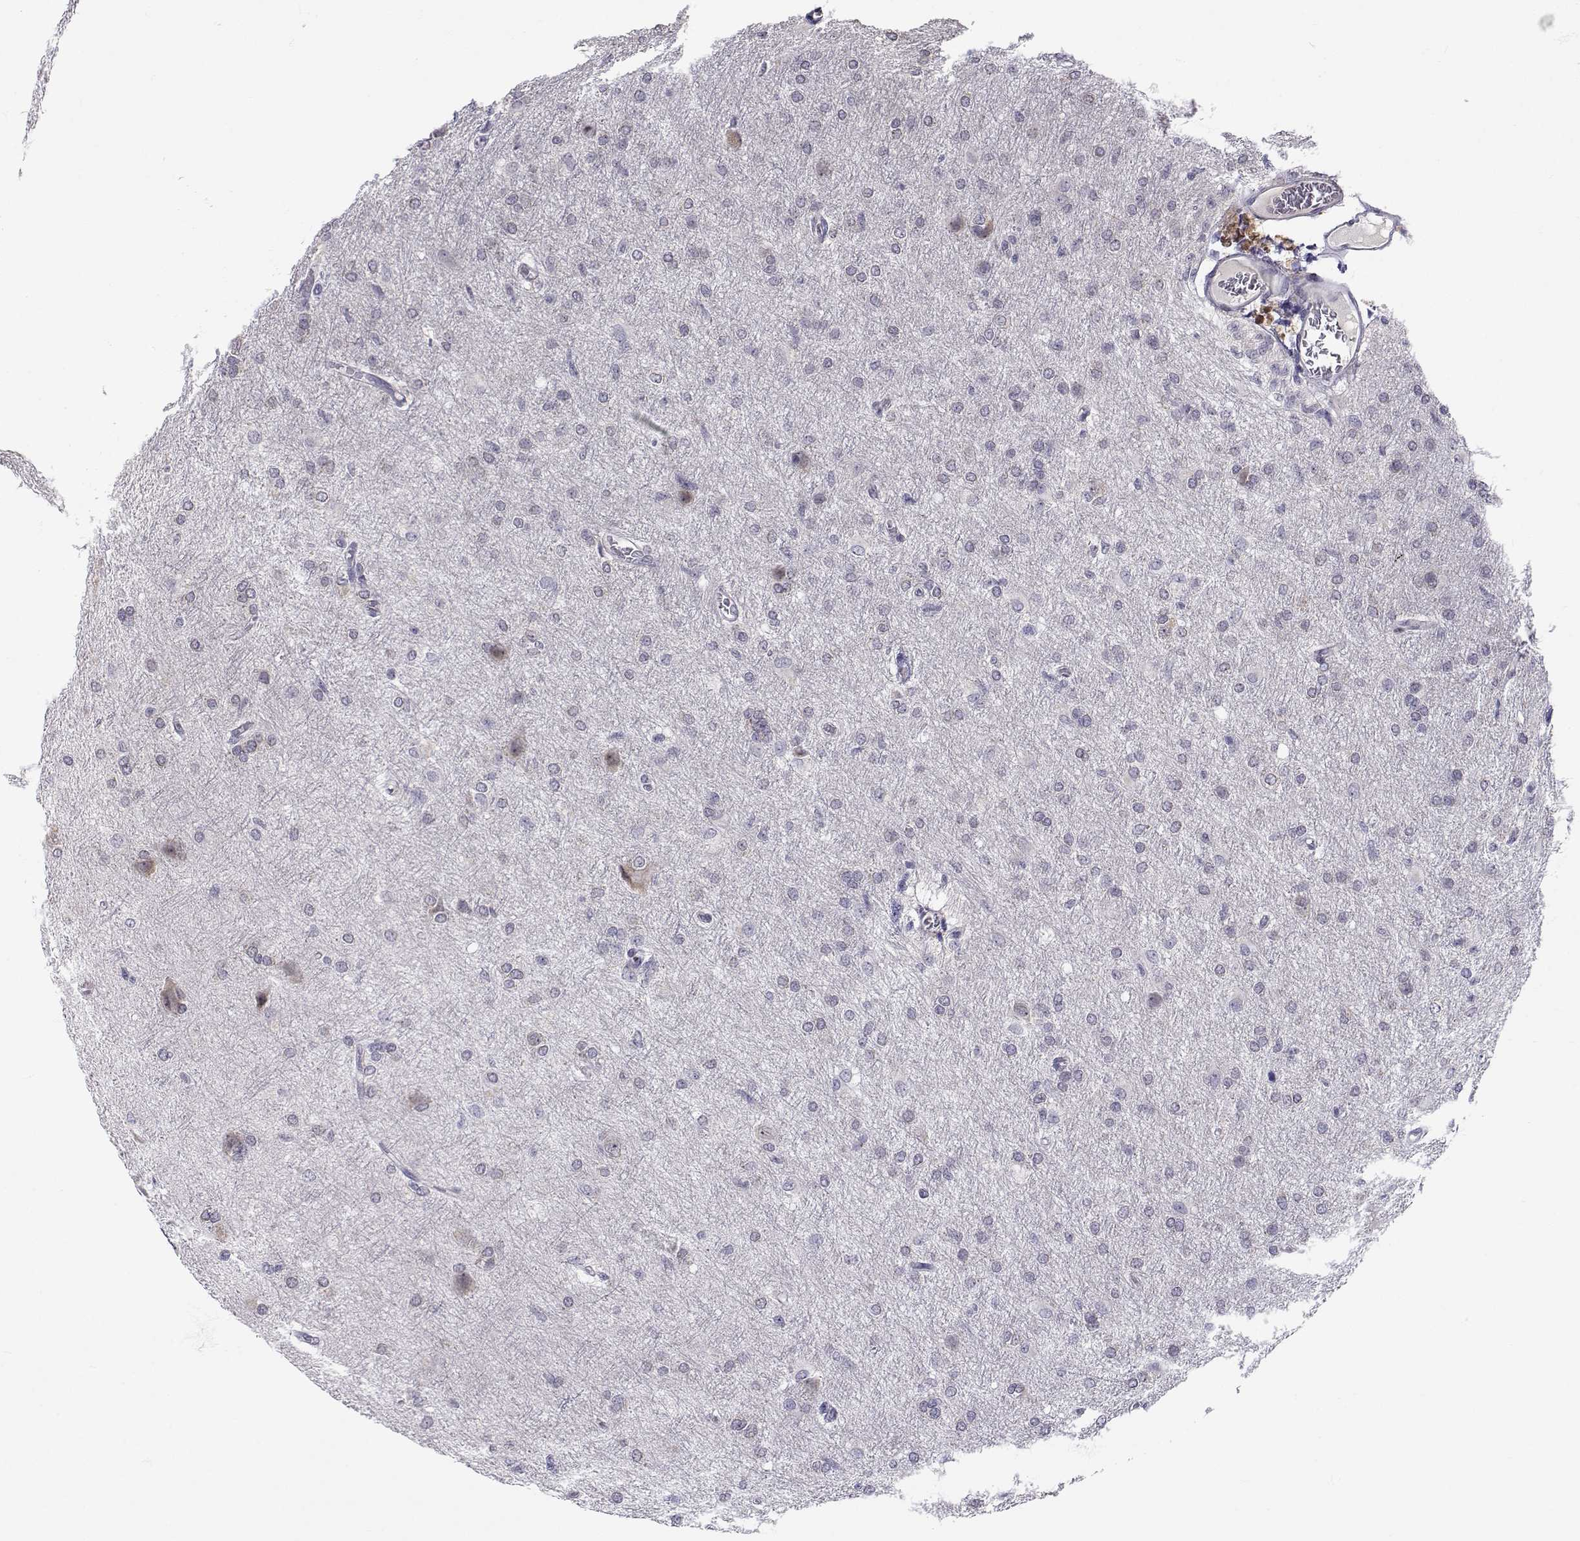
{"staining": {"intensity": "negative", "quantity": "none", "location": "none"}, "tissue": "glioma", "cell_type": "Tumor cells", "image_type": "cancer", "snomed": [{"axis": "morphology", "description": "Glioma, malignant, High grade"}, {"axis": "topography", "description": "Brain"}], "caption": "This is a photomicrograph of immunohistochemistry (IHC) staining of glioma, which shows no positivity in tumor cells. The staining was performed using DAB to visualize the protein expression in brown, while the nuclei were stained in blue with hematoxylin (Magnification: 20x).", "gene": "SLC6A3", "patient": {"sex": "male", "age": 68}}